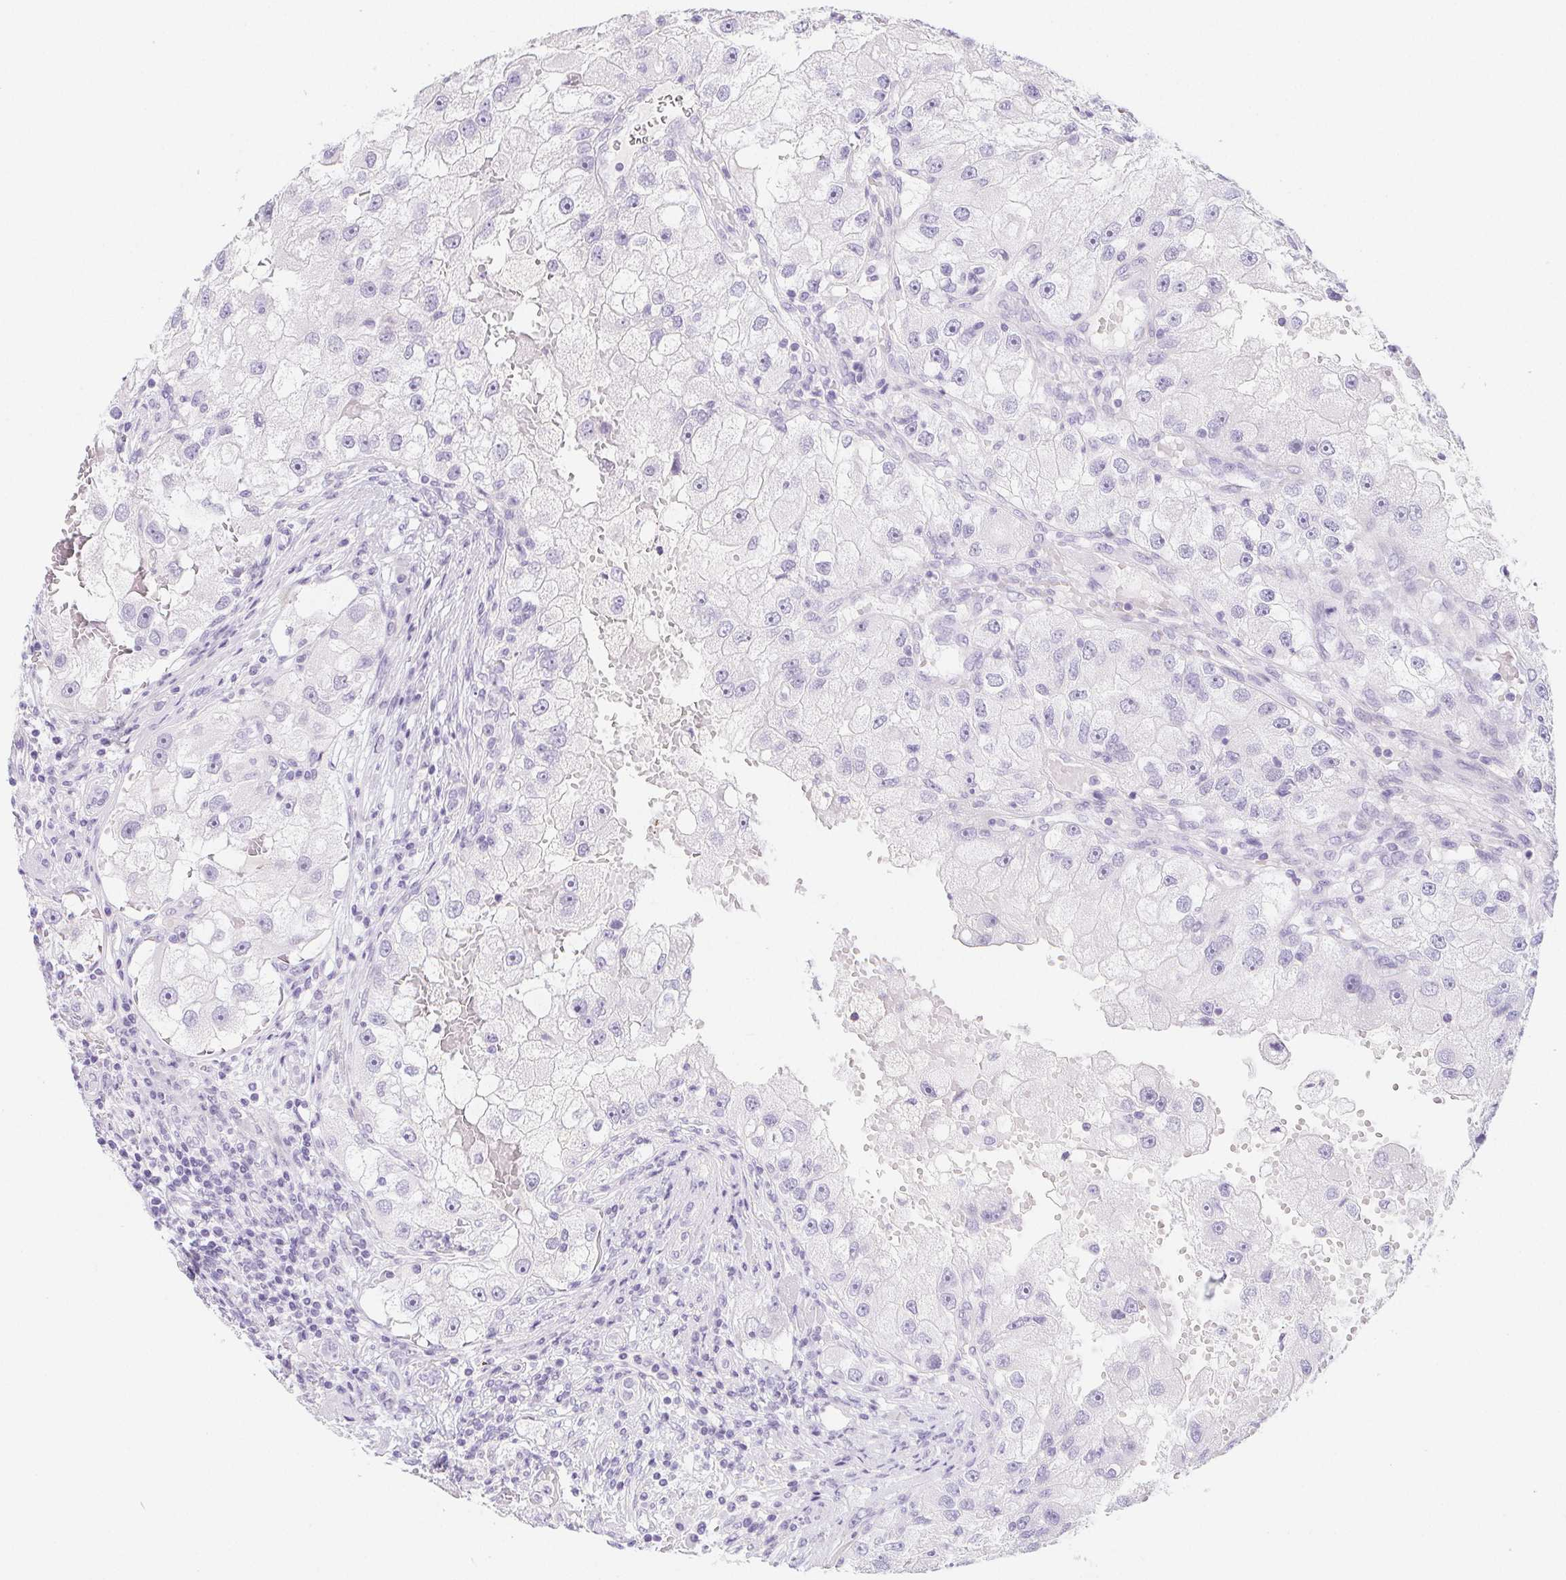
{"staining": {"intensity": "negative", "quantity": "none", "location": "none"}, "tissue": "renal cancer", "cell_type": "Tumor cells", "image_type": "cancer", "snomed": [{"axis": "morphology", "description": "Adenocarcinoma, NOS"}, {"axis": "topography", "description": "Kidney"}], "caption": "Immunohistochemistry of renal cancer (adenocarcinoma) shows no positivity in tumor cells.", "gene": "CYP21A2", "patient": {"sex": "male", "age": 63}}